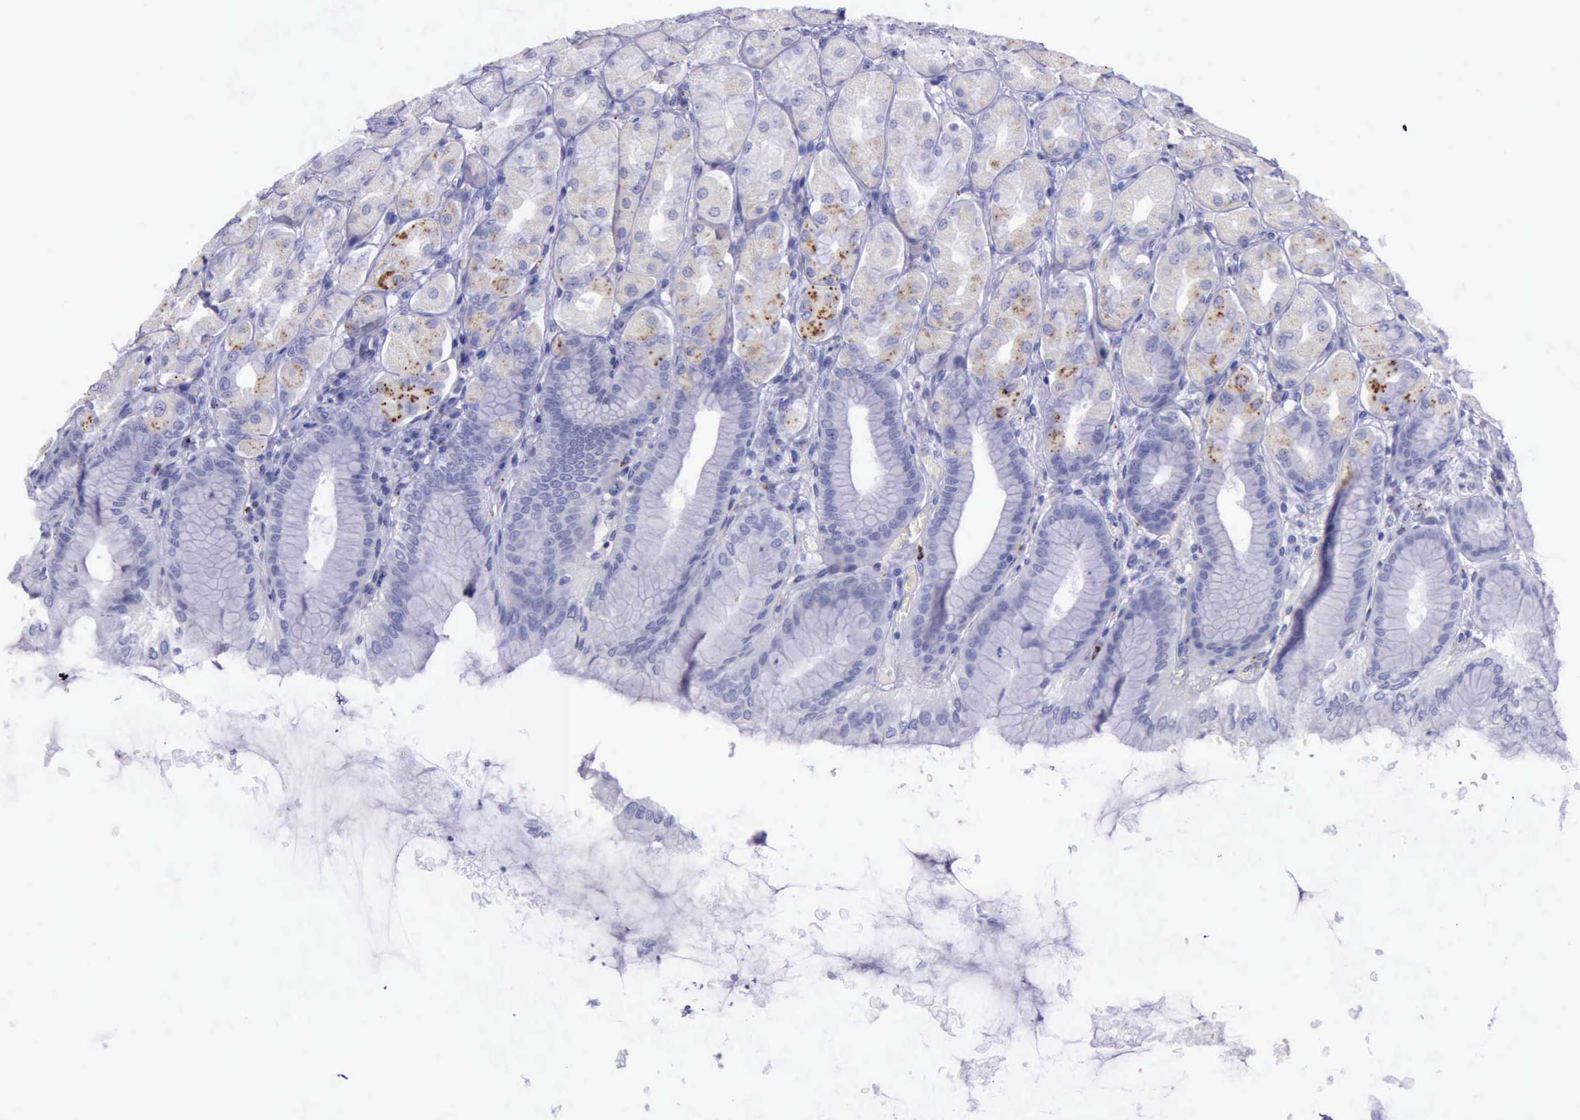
{"staining": {"intensity": "weak", "quantity": "<25%", "location": "cytoplasmic/membranous"}, "tissue": "stomach", "cell_type": "Glandular cells", "image_type": "normal", "snomed": [{"axis": "morphology", "description": "Normal tissue, NOS"}, {"axis": "topography", "description": "Stomach, upper"}], "caption": "Histopathology image shows no protein staining in glandular cells of benign stomach.", "gene": "GLA", "patient": {"sex": "female", "age": 56}}